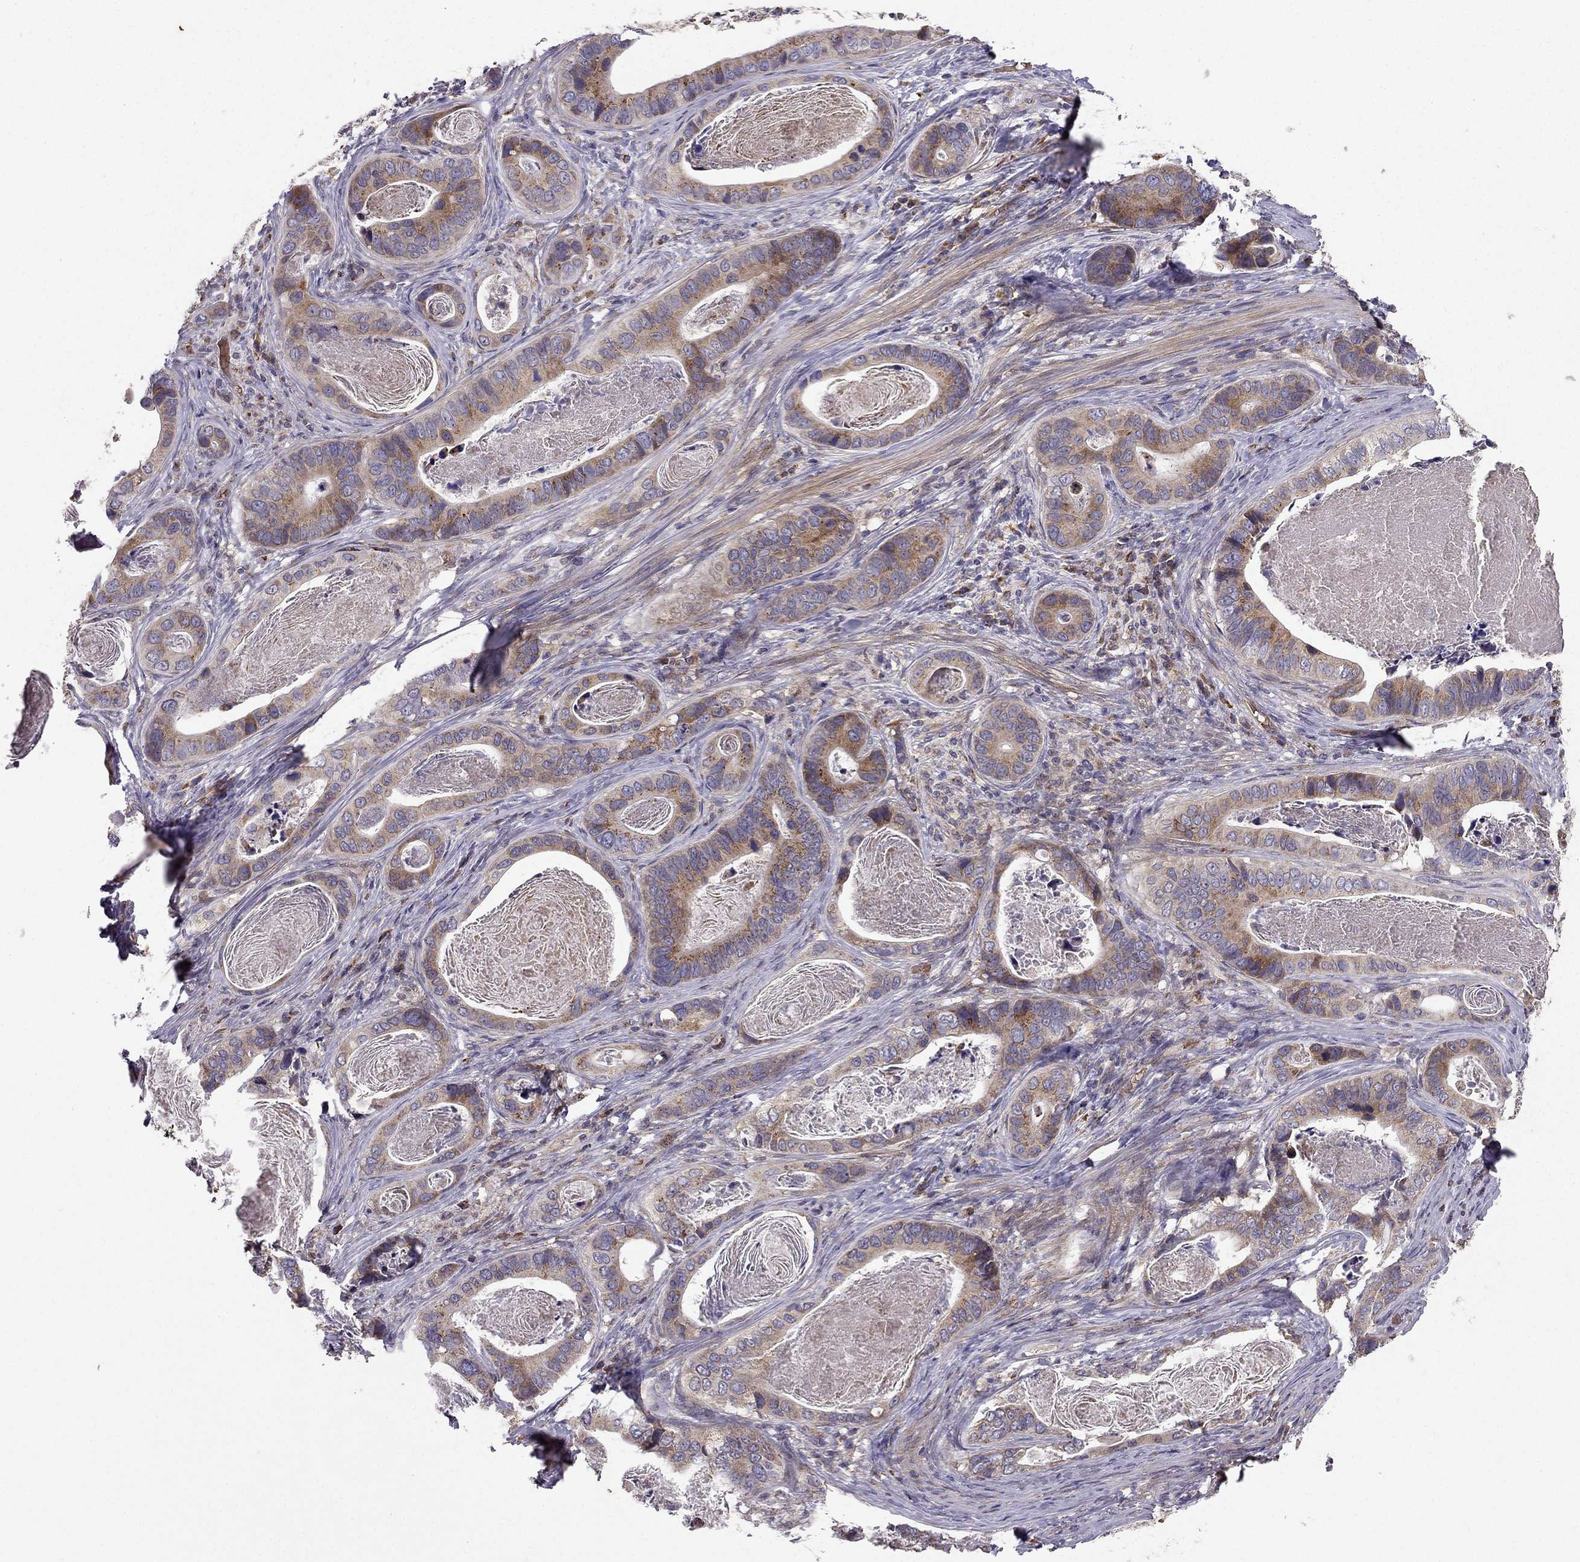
{"staining": {"intensity": "moderate", "quantity": ">75%", "location": "cytoplasmic/membranous"}, "tissue": "stomach cancer", "cell_type": "Tumor cells", "image_type": "cancer", "snomed": [{"axis": "morphology", "description": "Adenocarcinoma, NOS"}, {"axis": "topography", "description": "Stomach"}], "caption": "The immunohistochemical stain labels moderate cytoplasmic/membranous staining in tumor cells of stomach cancer (adenocarcinoma) tissue.", "gene": "B4GALT7", "patient": {"sex": "male", "age": 84}}